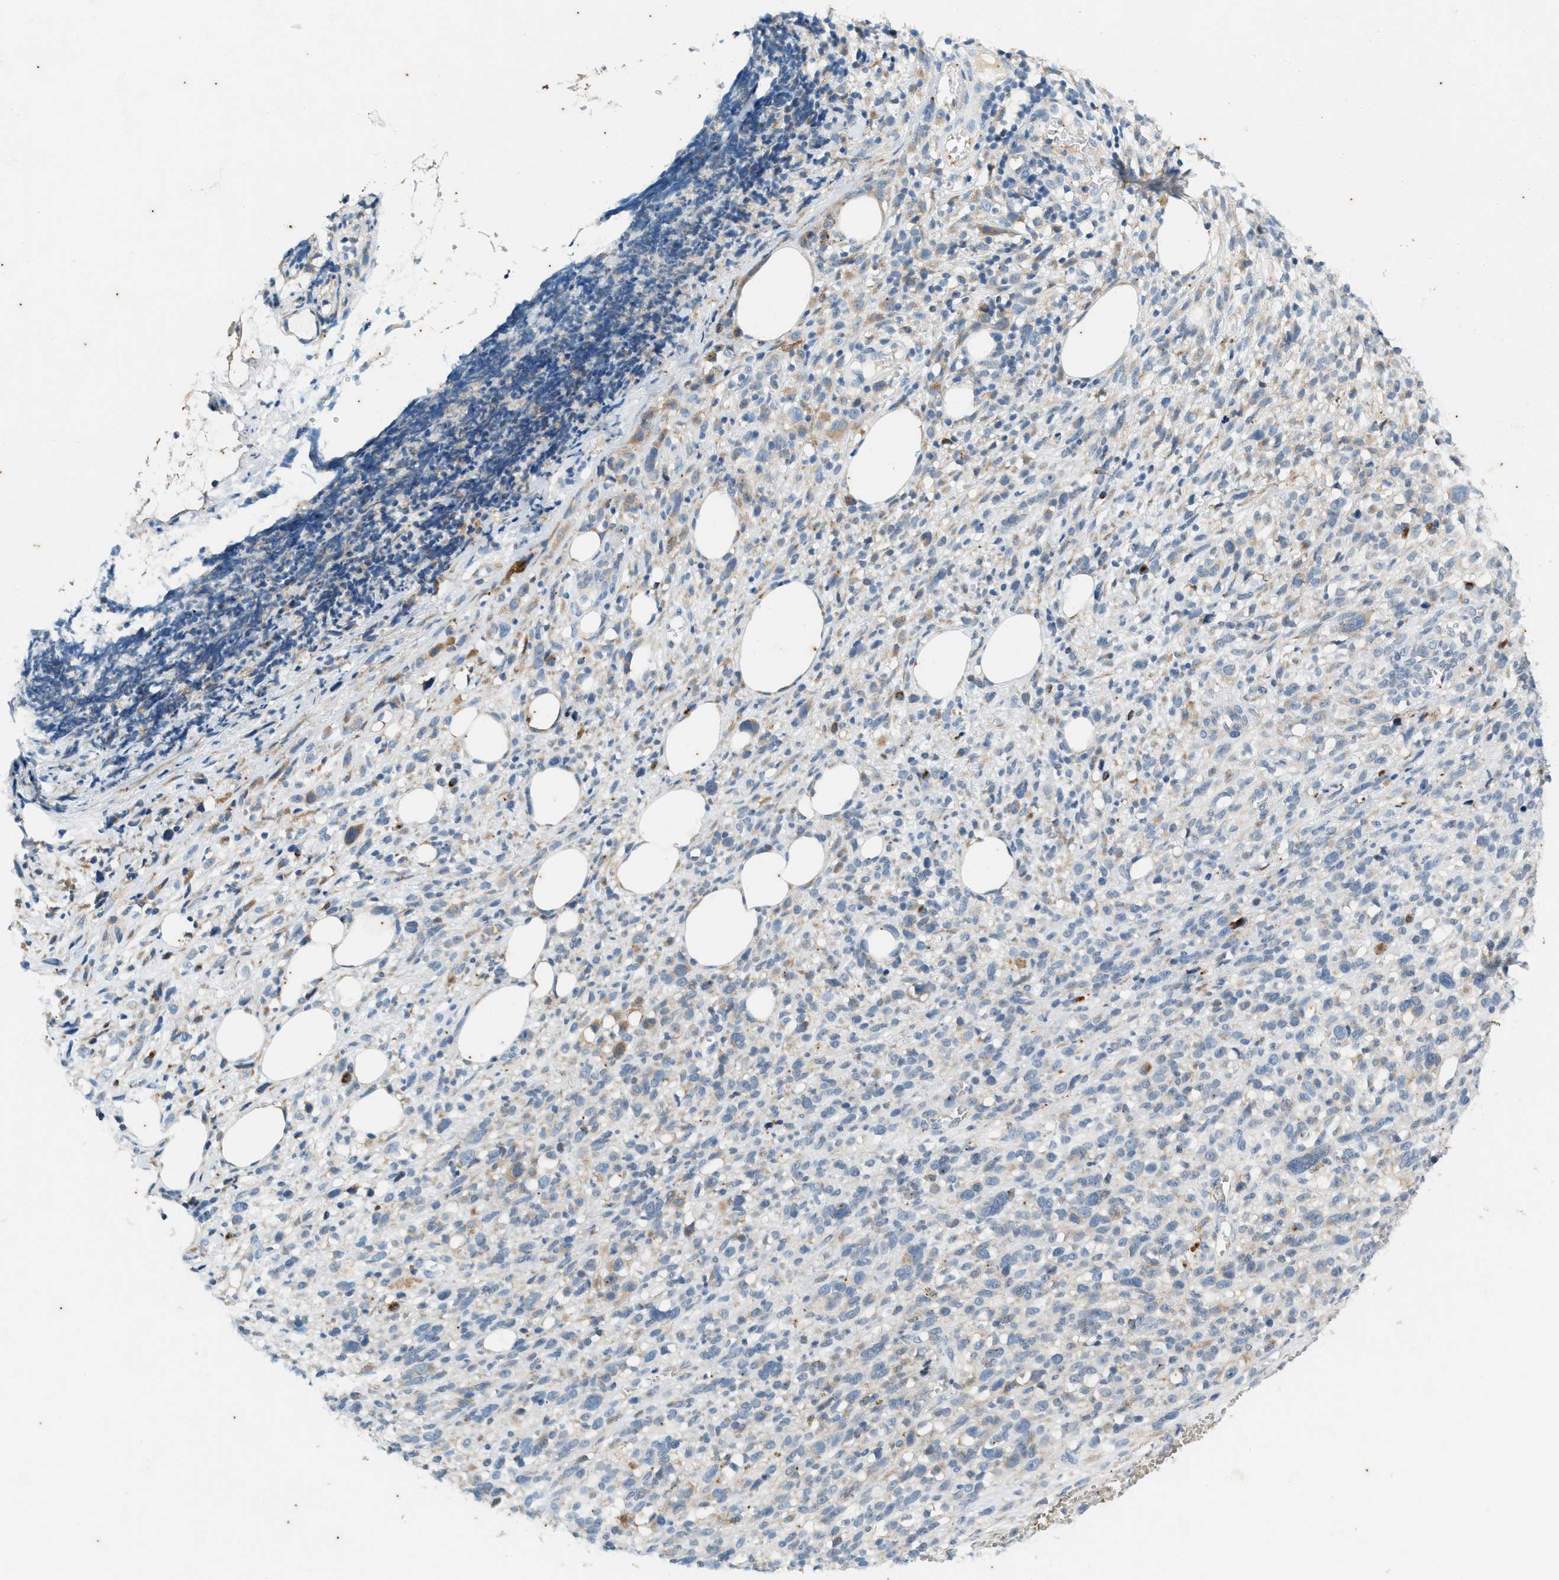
{"staining": {"intensity": "negative", "quantity": "none", "location": "none"}, "tissue": "melanoma", "cell_type": "Tumor cells", "image_type": "cancer", "snomed": [{"axis": "morphology", "description": "Malignant melanoma, NOS"}, {"axis": "topography", "description": "Skin"}], "caption": "DAB immunohistochemical staining of human malignant melanoma reveals no significant expression in tumor cells. (DAB (3,3'-diaminobenzidine) immunohistochemistry, high magnification).", "gene": "CHPF2", "patient": {"sex": "female", "age": 55}}